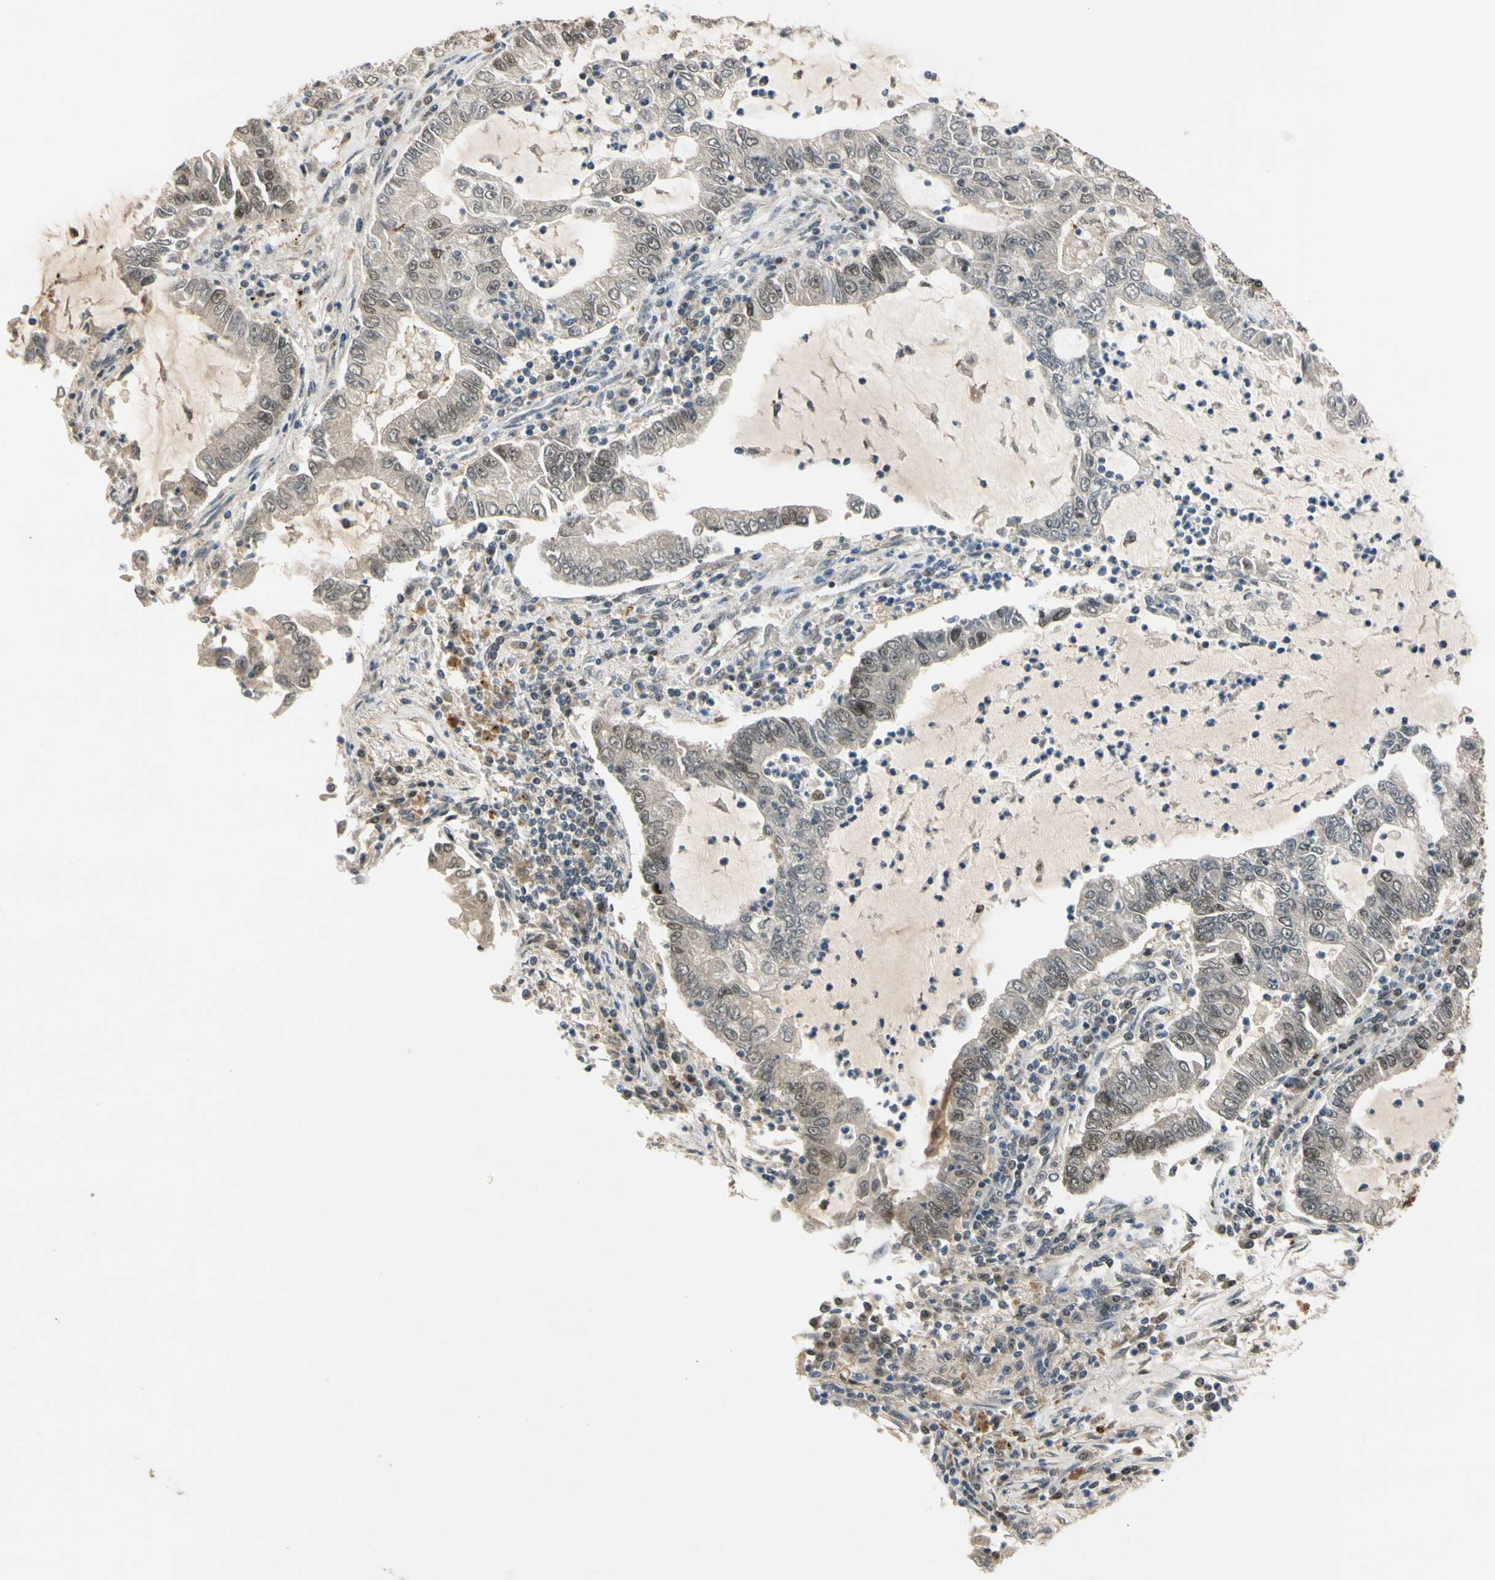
{"staining": {"intensity": "moderate", "quantity": ">75%", "location": "cytoplasmic/membranous,nuclear"}, "tissue": "lung cancer", "cell_type": "Tumor cells", "image_type": "cancer", "snomed": [{"axis": "morphology", "description": "Adenocarcinoma, NOS"}, {"axis": "topography", "description": "Lung"}], "caption": "Protein staining of lung adenocarcinoma tissue reveals moderate cytoplasmic/membranous and nuclear expression in about >75% of tumor cells. The staining was performed using DAB (3,3'-diaminobenzidine) to visualize the protein expression in brown, while the nuclei were stained in blue with hematoxylin (Magnification: 20x).", "gene": "RIOX2", "patient": {"sex": "female", "age": 51}}